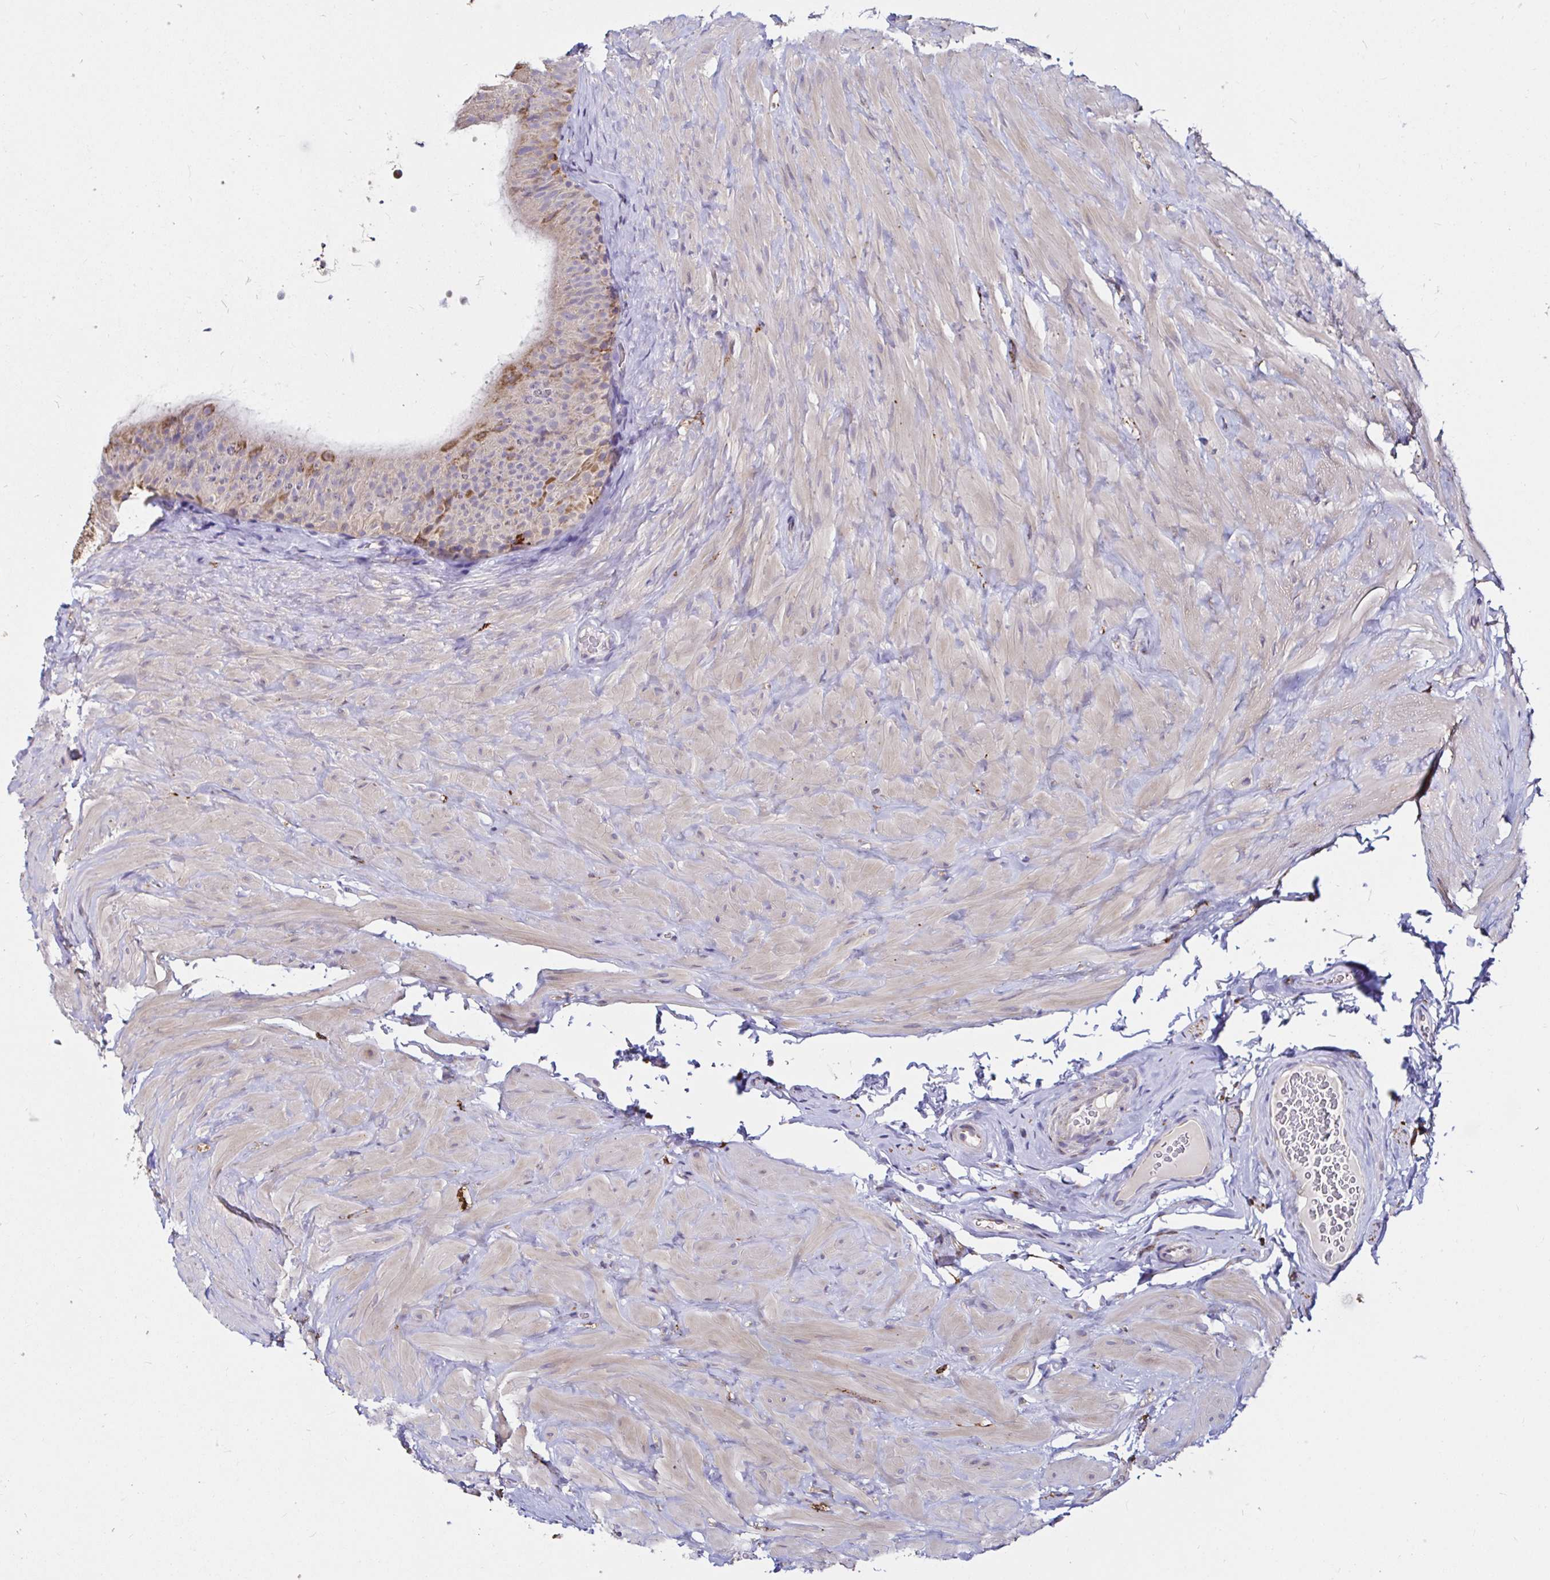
{"staining": {"intensity": "moderate", "quantity": "25%-75%", "location": "cytoplasmic/membranous"}, "tissue": "epididymis", "cell_type": "Glandular cells", "image_type": "normal", "snomed": [{"axis": "morphology", "description": "Normal tissue, NOS"}, {"axis": "topography", "description": "Epididymis, spermatic cord, NOS"}, {"axis": "topography", "description": "Epididymis"}], "caption": "Protein expression analysis of benign human epididymis reveals moderate cytoplasmic/membranous staining in approximately 25%-75% of glandular cells. The staining was performed using DAB (3,3'-diaminobenzidine) to visualize the protein expression in brown, while the nuclei were stained in blue with hematoxylin (Magnification: 20x).", "gene": "MSR1", "patient": {"sex": "male", "age": 31}}